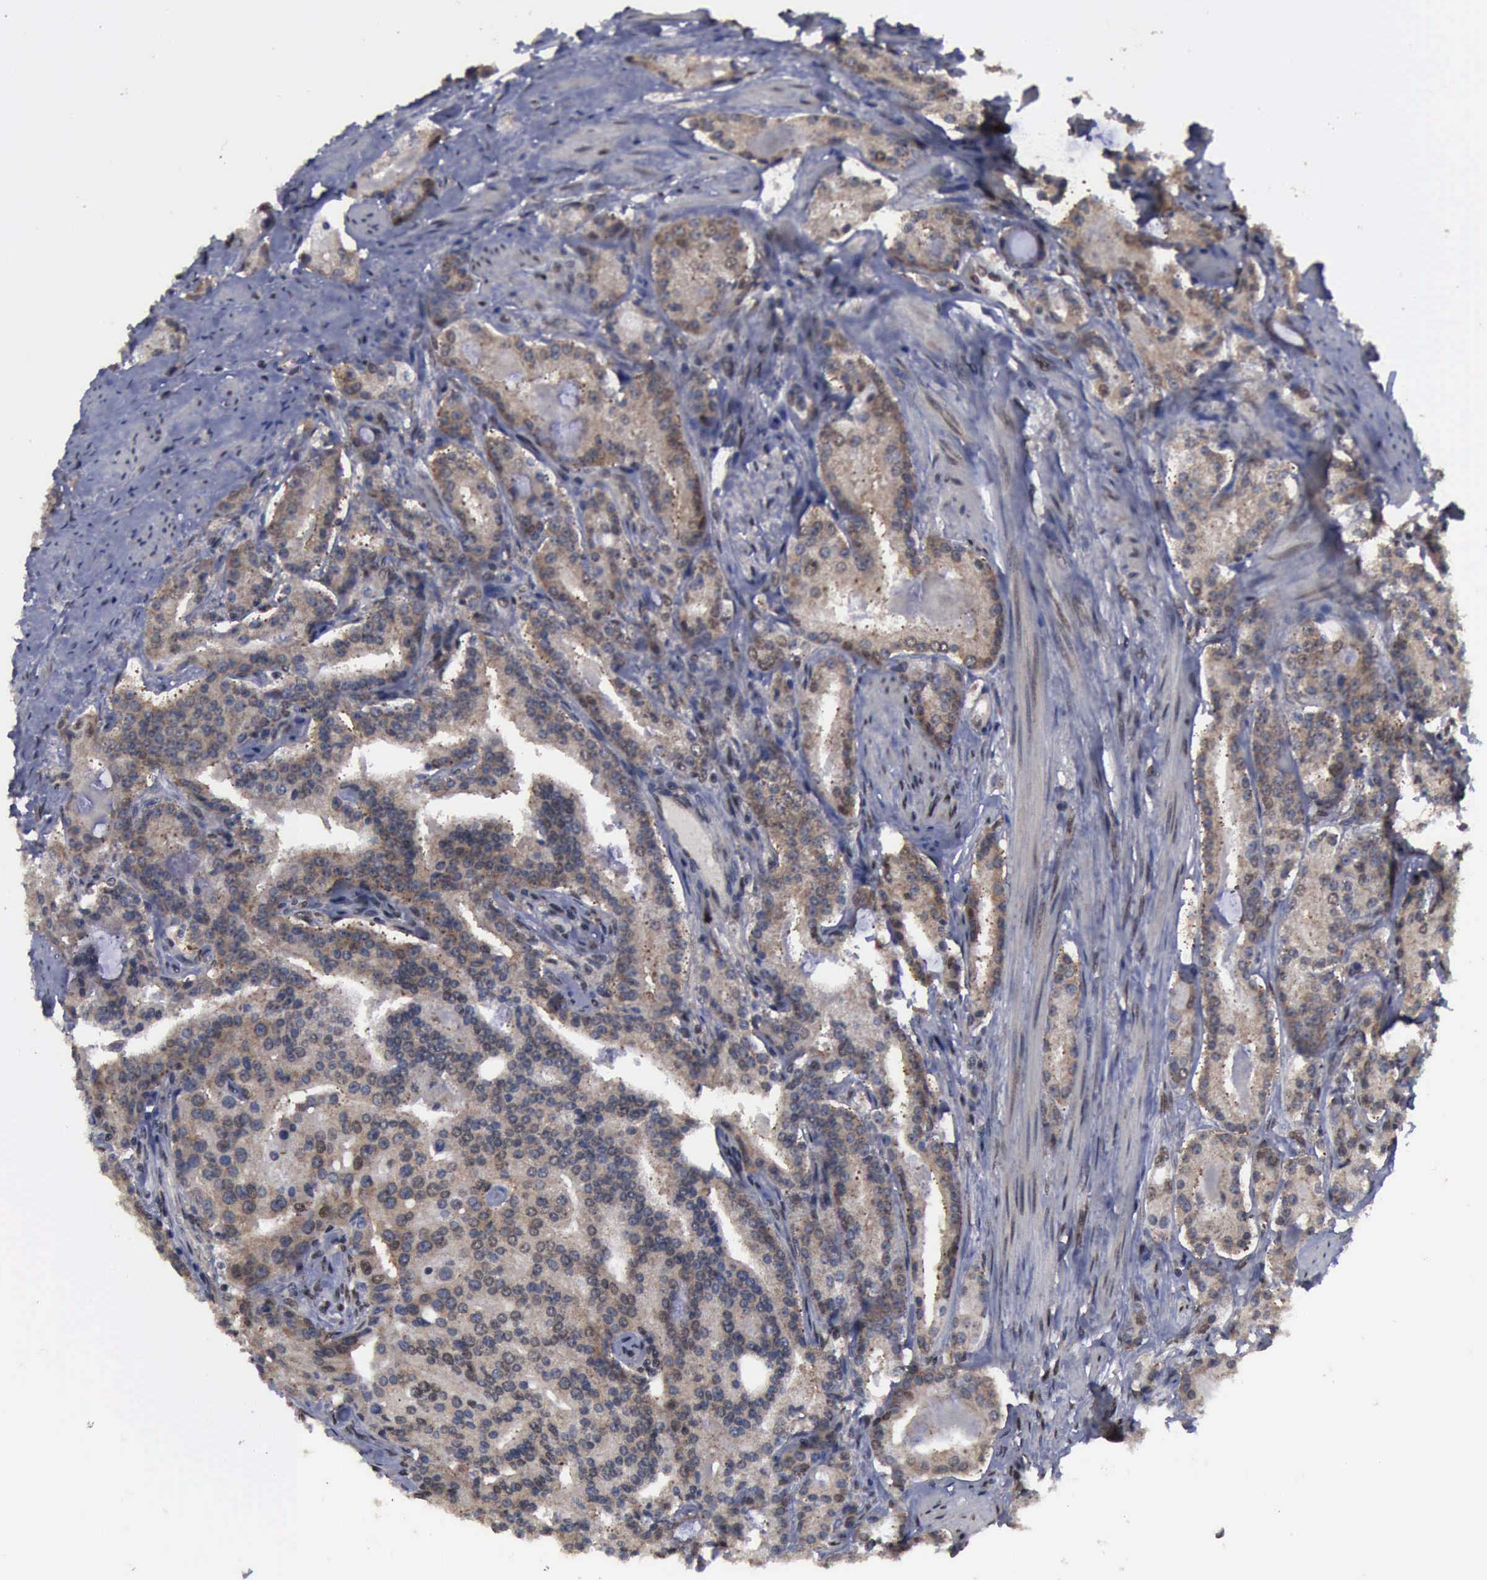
{"staining": {"intensity": "weak", "quantity": ">75%", "location": "cytoplasmic/membranous,nuclear"}, "tissue": "prostate cancer", "cell_type": "Tumor cells", "image_type": "cancer", "snomed": [{"axis": "morphology", "description": "Adenocarcinoma, Medium grade"}, {"axis": "topography", "description": "Prostate"}], "caption": "Immunohistochemistry micrograph of medium-grade adenocarcinoma (prostate) stained for a protein (brown), which exhibits low levels of weak cytoplasmic/membranous and nuclear expression in approximately >75% of tumor cells.", "gene": "RTCB", "patient": {"sex": "male", "age": 72}}